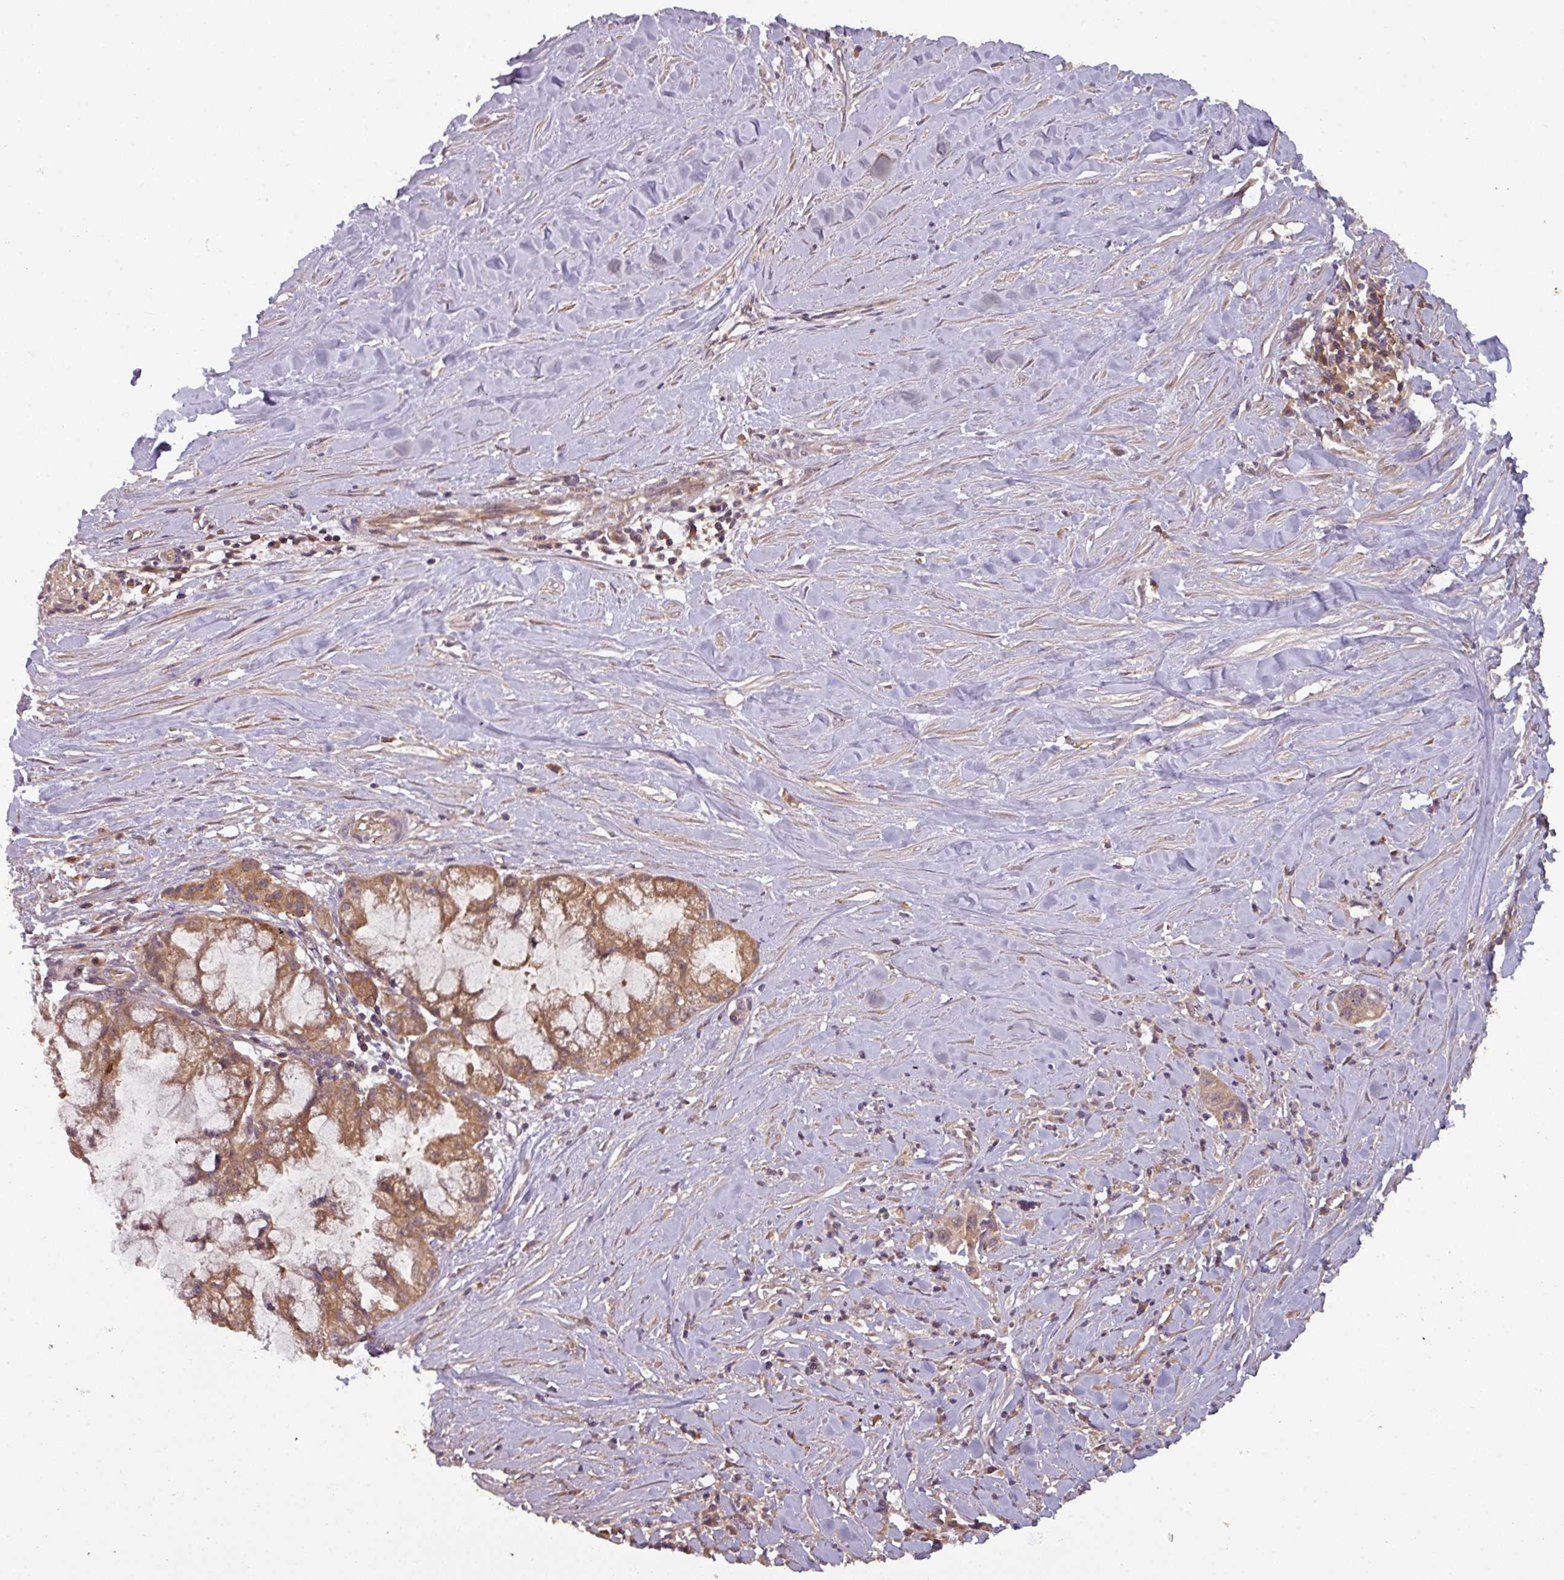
{"staining": {"intensity": "moderate", "quantity": ">75%", "location": "cytoplasmic/membranous"}, "tissue": "pancreatic cancer", "cell_type": "Tumor cells", "image_type": "cancer", "snomed": [{"axis": "morphology", "description": "Adenocarcinoma, NOS"}, {"axis": "topography", "description": "Pancreas"}], "caption": "Pancreatic adenocarcinoma stained for a protein shows moderate cytoplasmic/membranous positivity in tumor cells.", "gene": "GSKIP", "patient": {"sex": "male", "age": 73}}